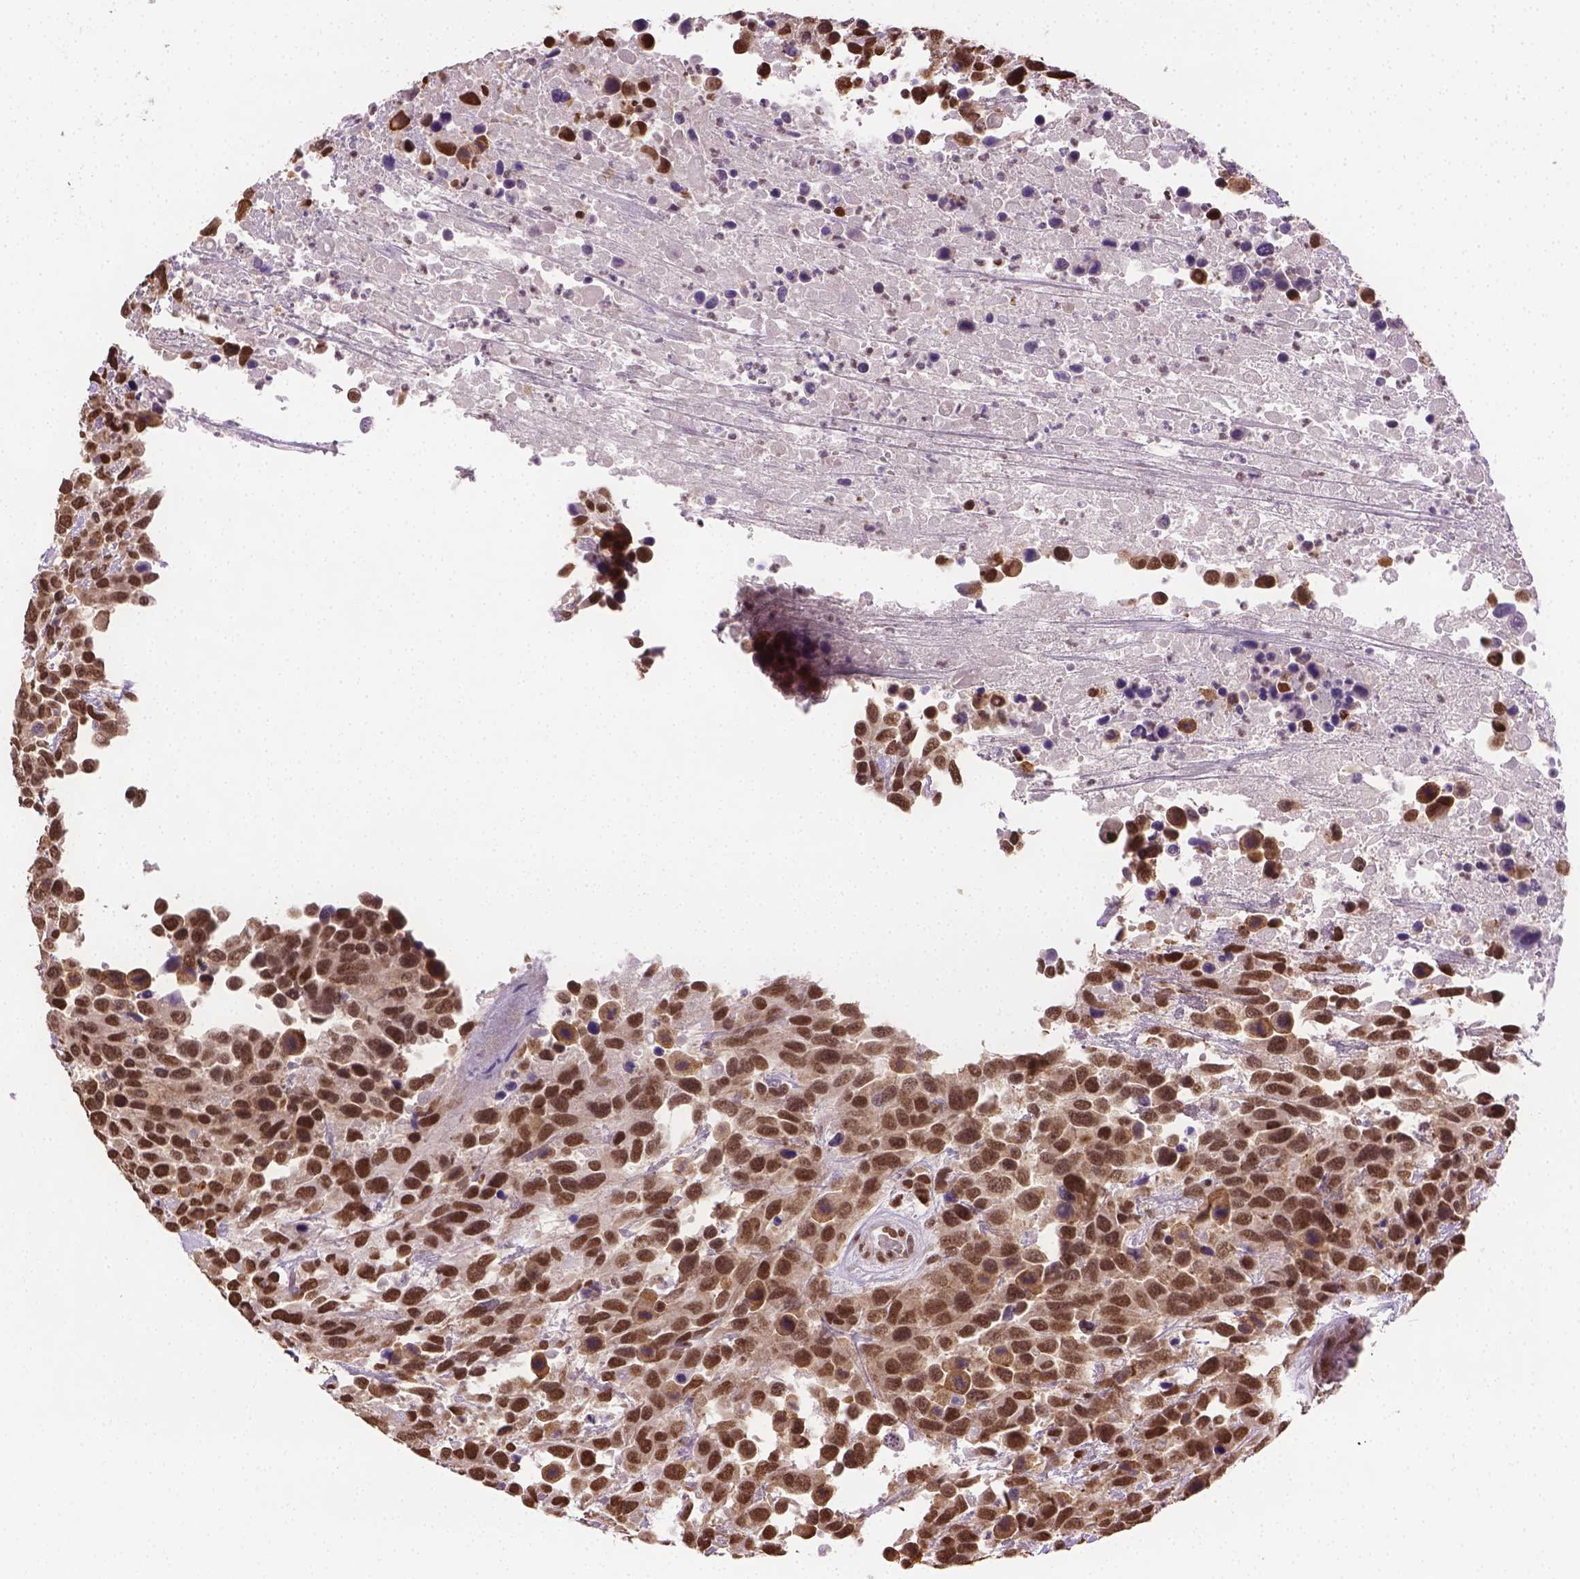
{"staining": {"intensity": "strong", "quantity": ">75%", "location": "nuclear"}, "tissue": "urothelial cancer", "cell_type": "Tumor cells", "image_type": "cancer", "snomed": [{"axis": "morphology", "description": "Urothelial carcinoma, High grade"}, {"axis": "topography", "description": "Urinary bladder"}], "caption": "The photomicrograph shows immunohistochemical staining of high-grade urothelial carcinoma. There is strong nuclear expression is identified in approximately >75% of tumor cells.", "gene": "FANCE", "patient": {"sex": "female", "age": 70}}